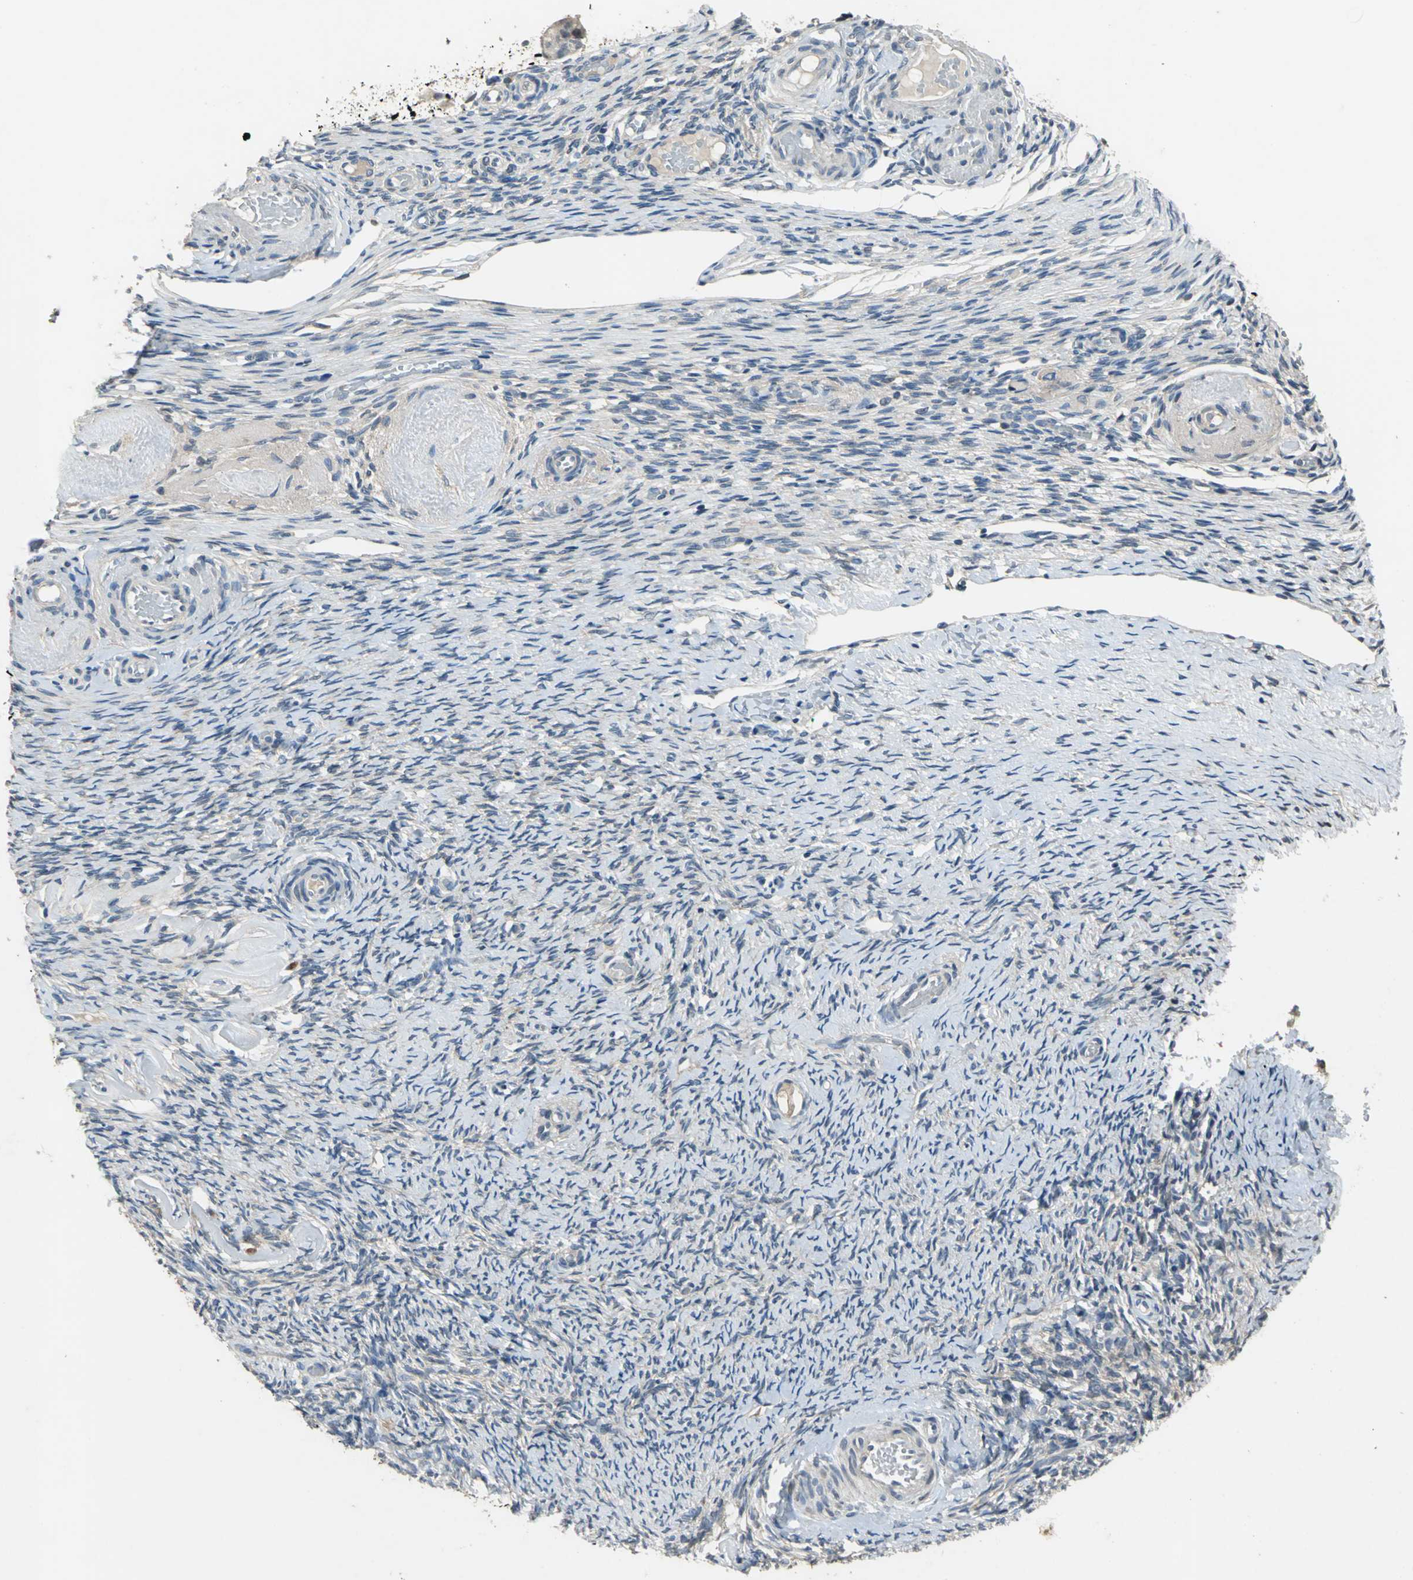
{"staining": {"intensity": "weak", "quantity": "<25%", "location": "cytoplasmic/membranous"}, "tissue": "ovary", "cell_type": "Ovarian stroma cells", "image_type": "normal", "snomed": [{"axis": "morphology", "description": "Normal tissue, NOS"}, {"axis": "topography", "description": "Ovary"}], "caption": "Protein analysis of unremarkable ovary shows no significant expression in ovarian stroma cells.", "gene": "JADE3", "patient": {"sex": "female", "age": 60}}